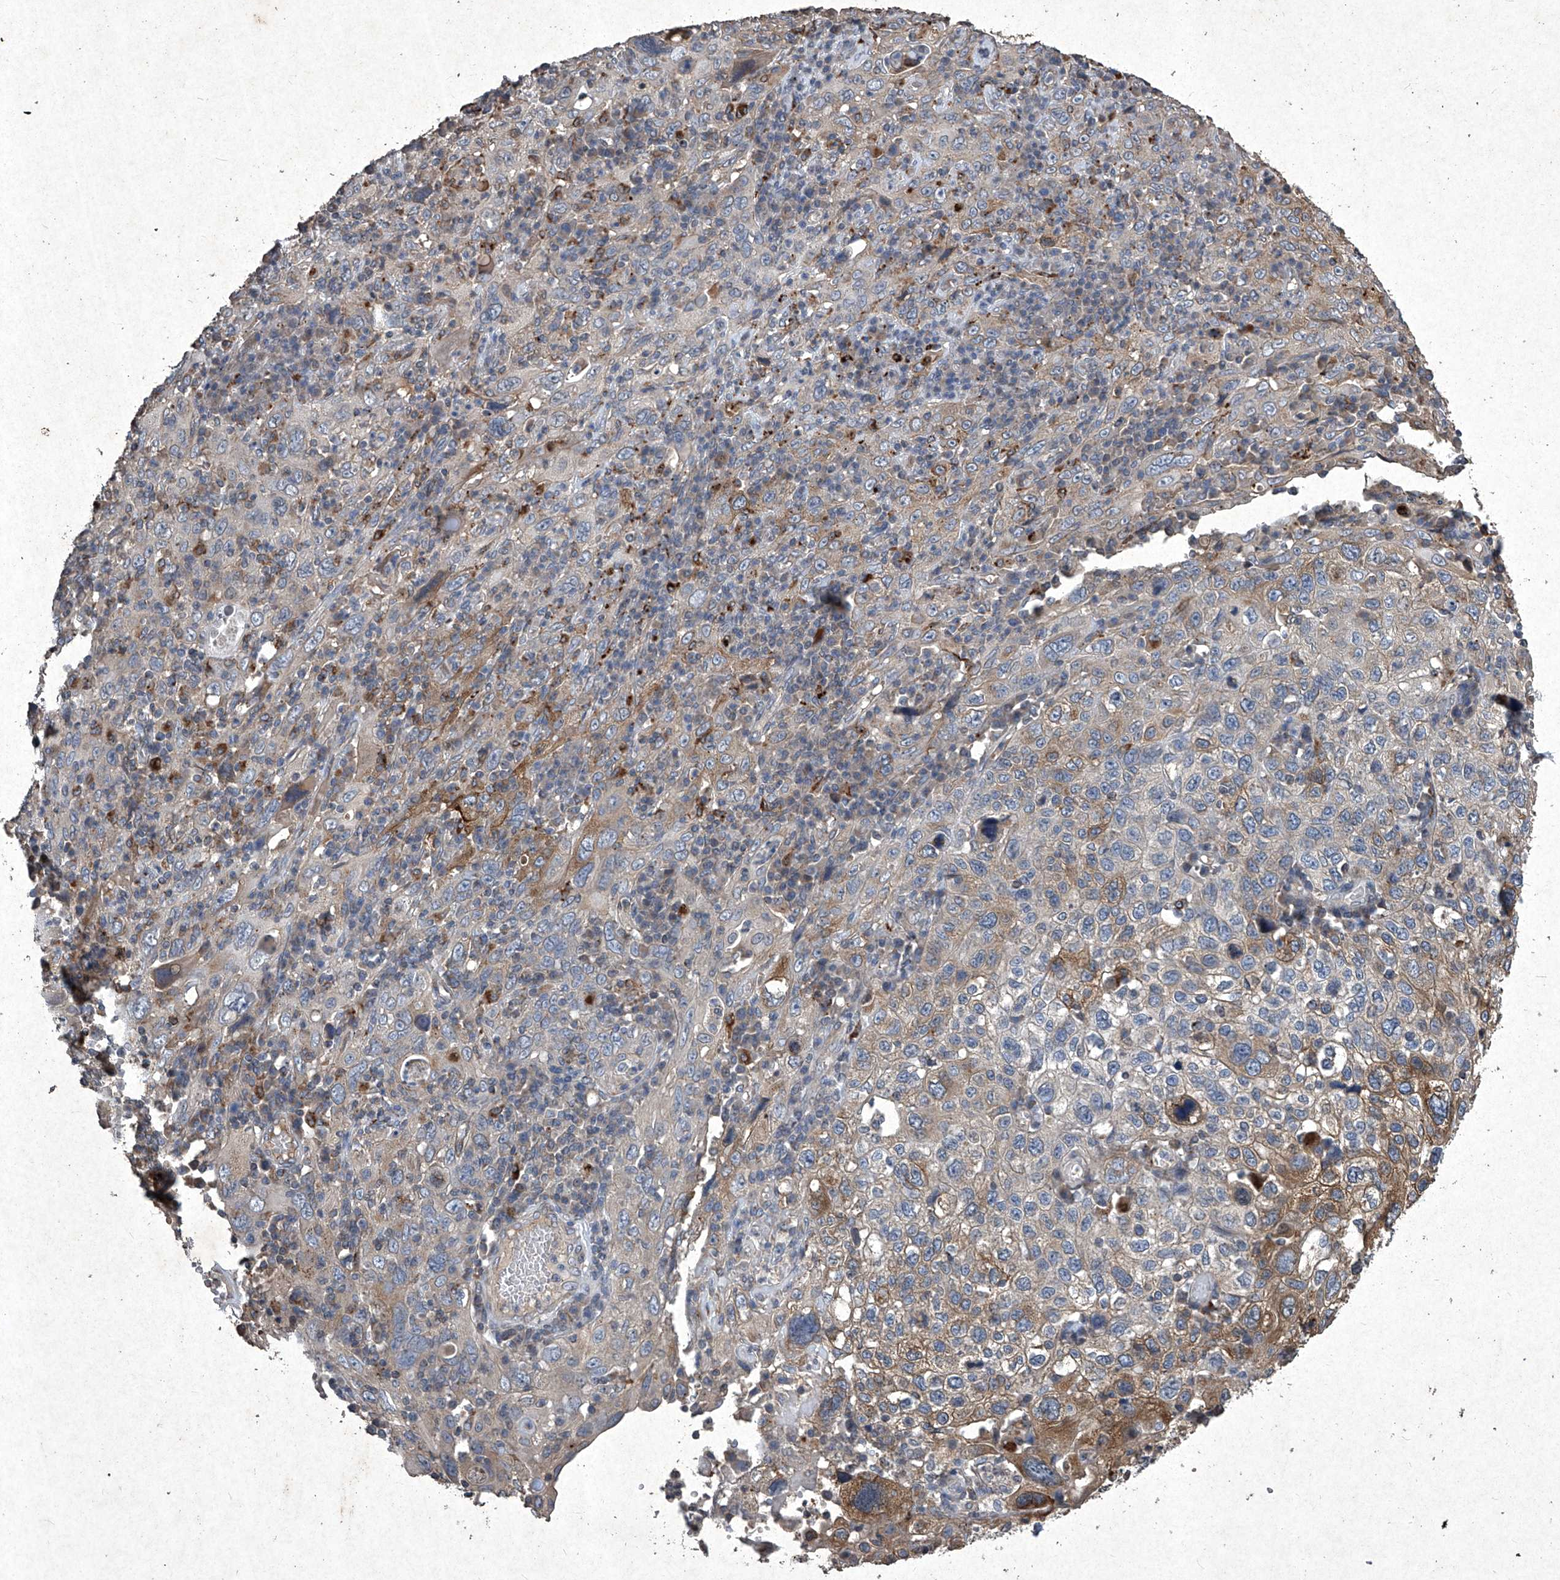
{"staining": {"intensity": "moderate", "quantity": "<25%", "location": "cytoplasmic/membranous"}, "tissue": "cervical cancer", "cell_type": "Tumor cells", "image_type": "cancer", "snomed": [{"axis": "morphology", "description": "Squamous cell carcinoma, NOS"}, {"axis": "topography", "description": "Cervix"}], "caption": "A brown stain shows moderate cytoplasmic/membranous staining of a protein in squamous cell carcinoma (cervical) tumor cells.", "gene": "MED16", "patient": {"sex": "female", "age": 46}}